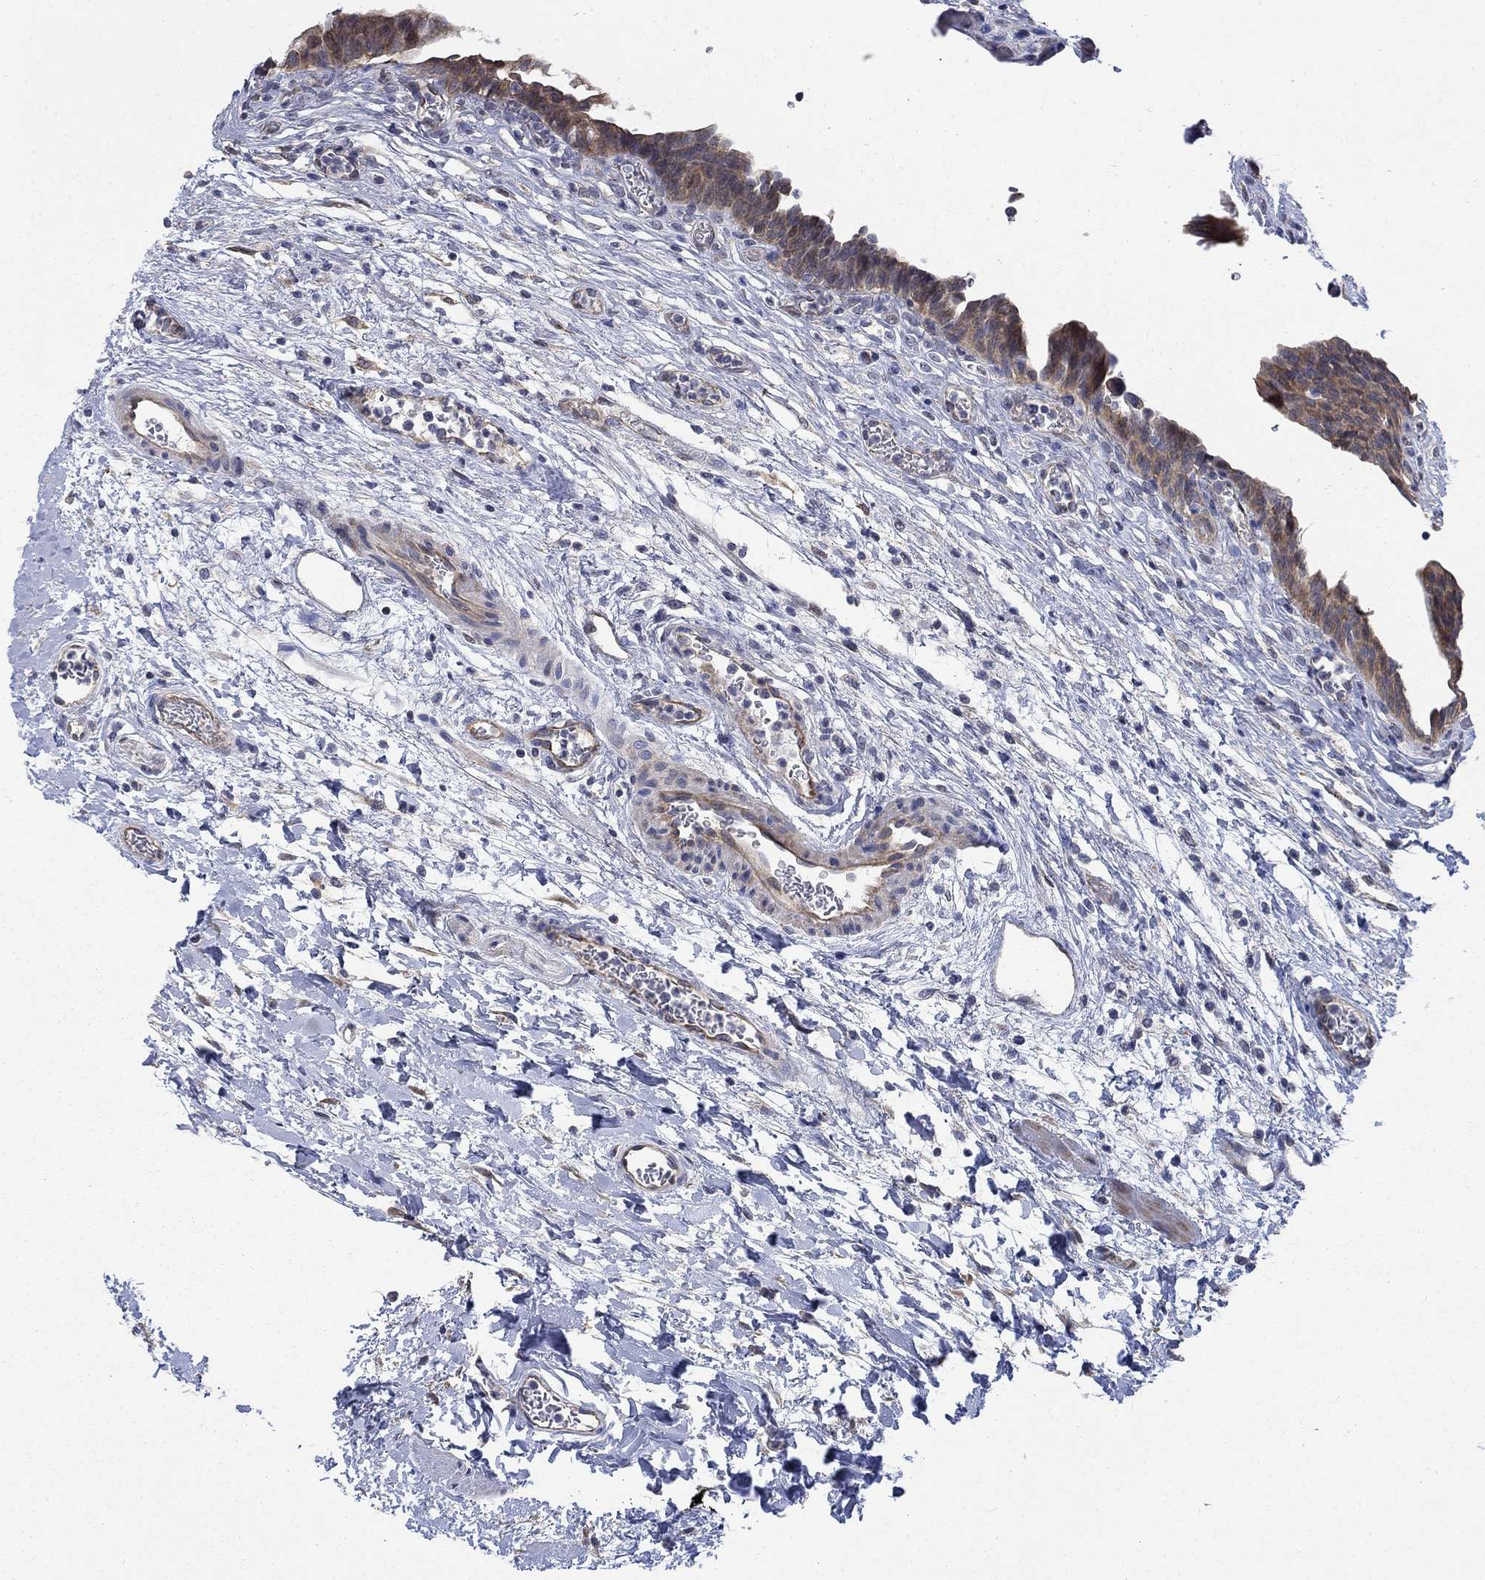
{"staining": {"intensity": "moderate", "quantity": "25%-75%", "location": "cytoplasmic/membranous"}, "tissue": "urinary bladder", "cell_type": "Urothelial cells", "image_type": "normal", "snomed": [{"axis": "morphology", "description": "Normal tissue, NOS"}, {"axis": "topography", "description": "Urinary bladder"}], "caption": "Urinary bladder stained with IHC exhibits moderate cytoplasmic/membranous positivity in approximately 25%-75% of urothelial cells.", "gene": "PDZD2", "patient": {"sex": "male", "age": 73}}